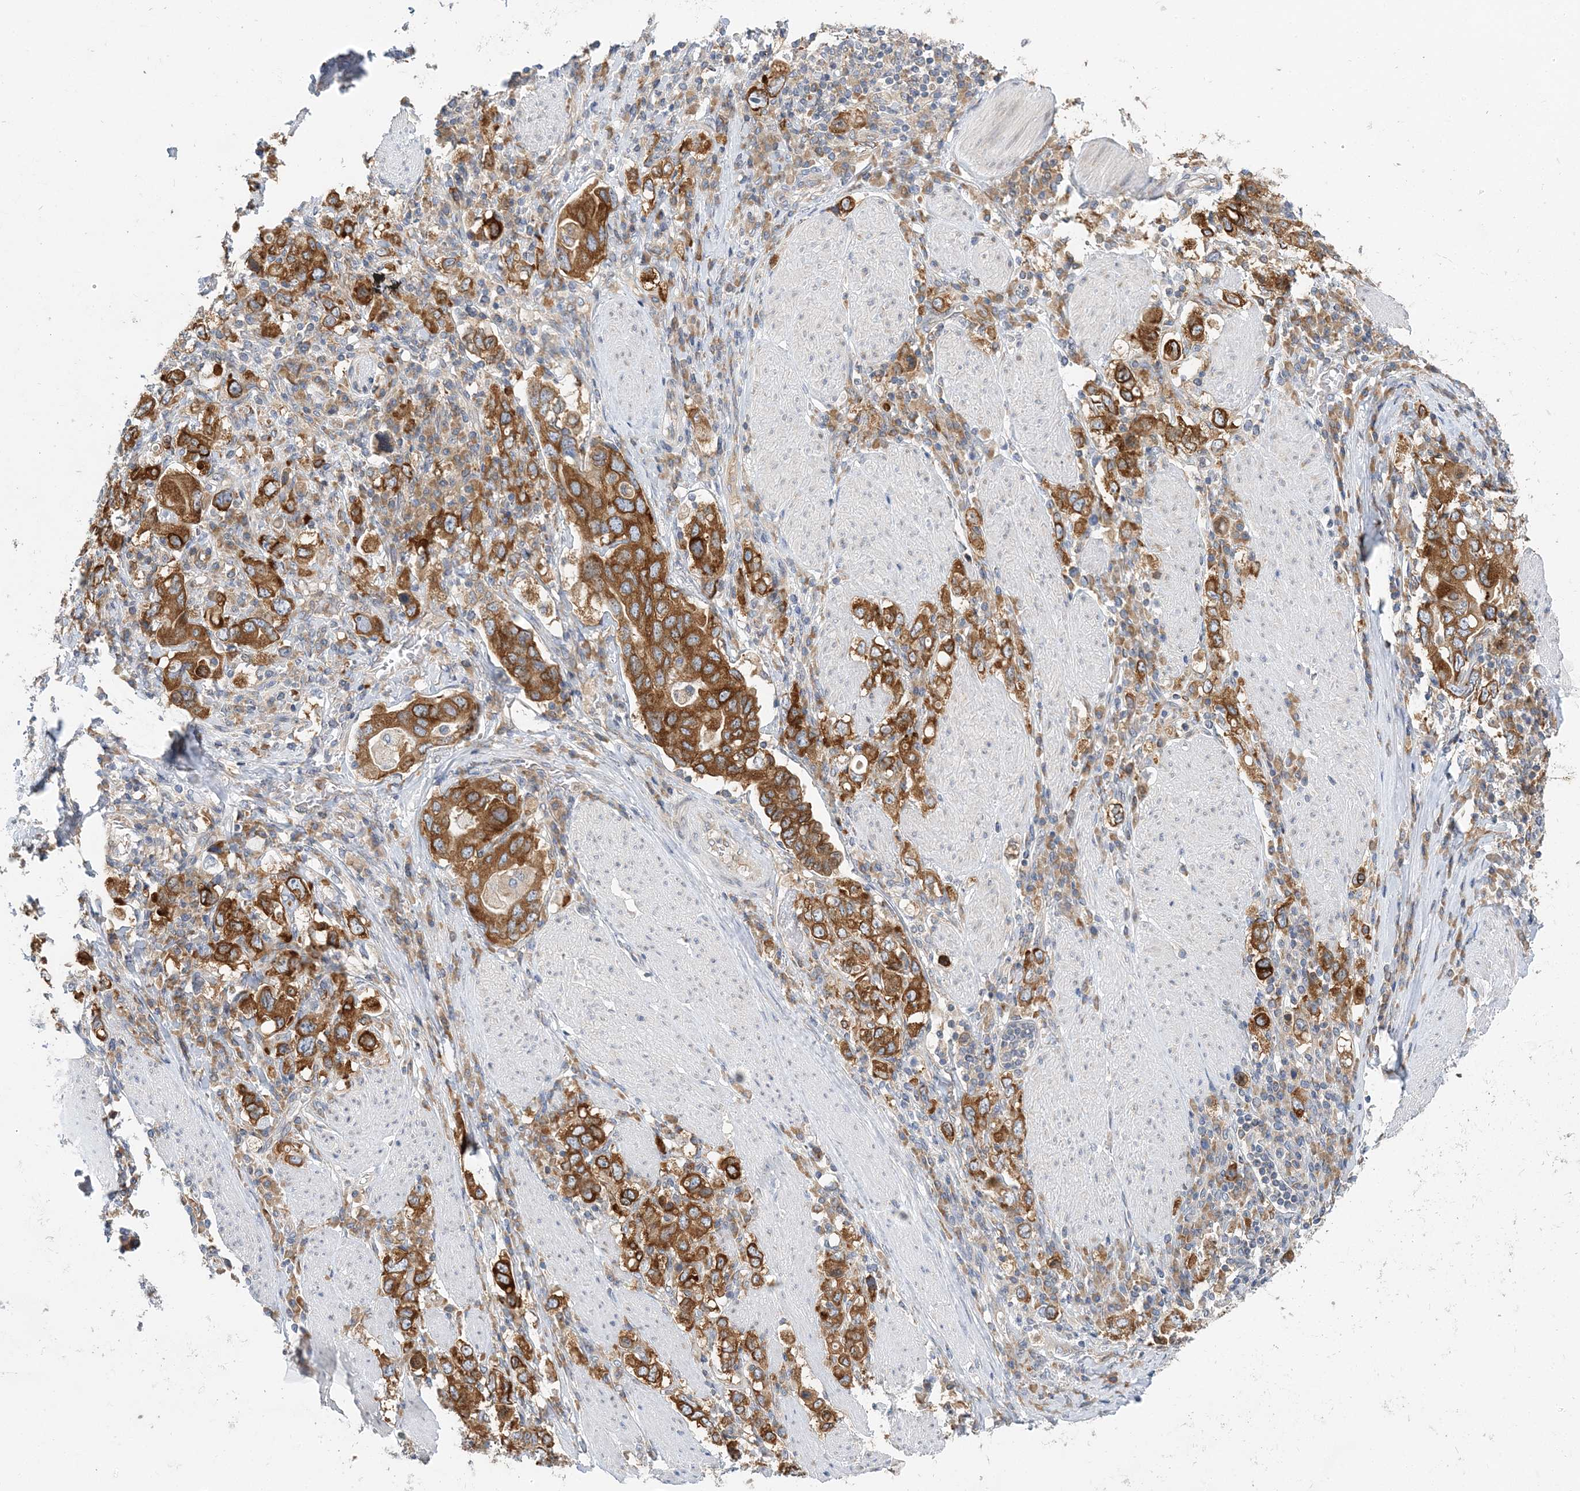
{"staining": {"intensity": "strong", "quantity": ">75%", "location": "cytoplasmic/membranous"}, "tissue": "stomach cancer", "cell_type": "Tumor cells", "image_type": "cancer", "snomed": [{"axis": "morphology", "description": "Adenocarcinoma, NOS"}, {"axis": "topography", "description": "Stomach, upper"}], "caption": "Protein staining by IHC demonstrates strong cytoplasmic/membranous expression in approximately >75% of tumor cells in stomach cancer (adenocarcinoma).", "gene": "LARP4B", "patient": {"sex": "male", "age": 62}}